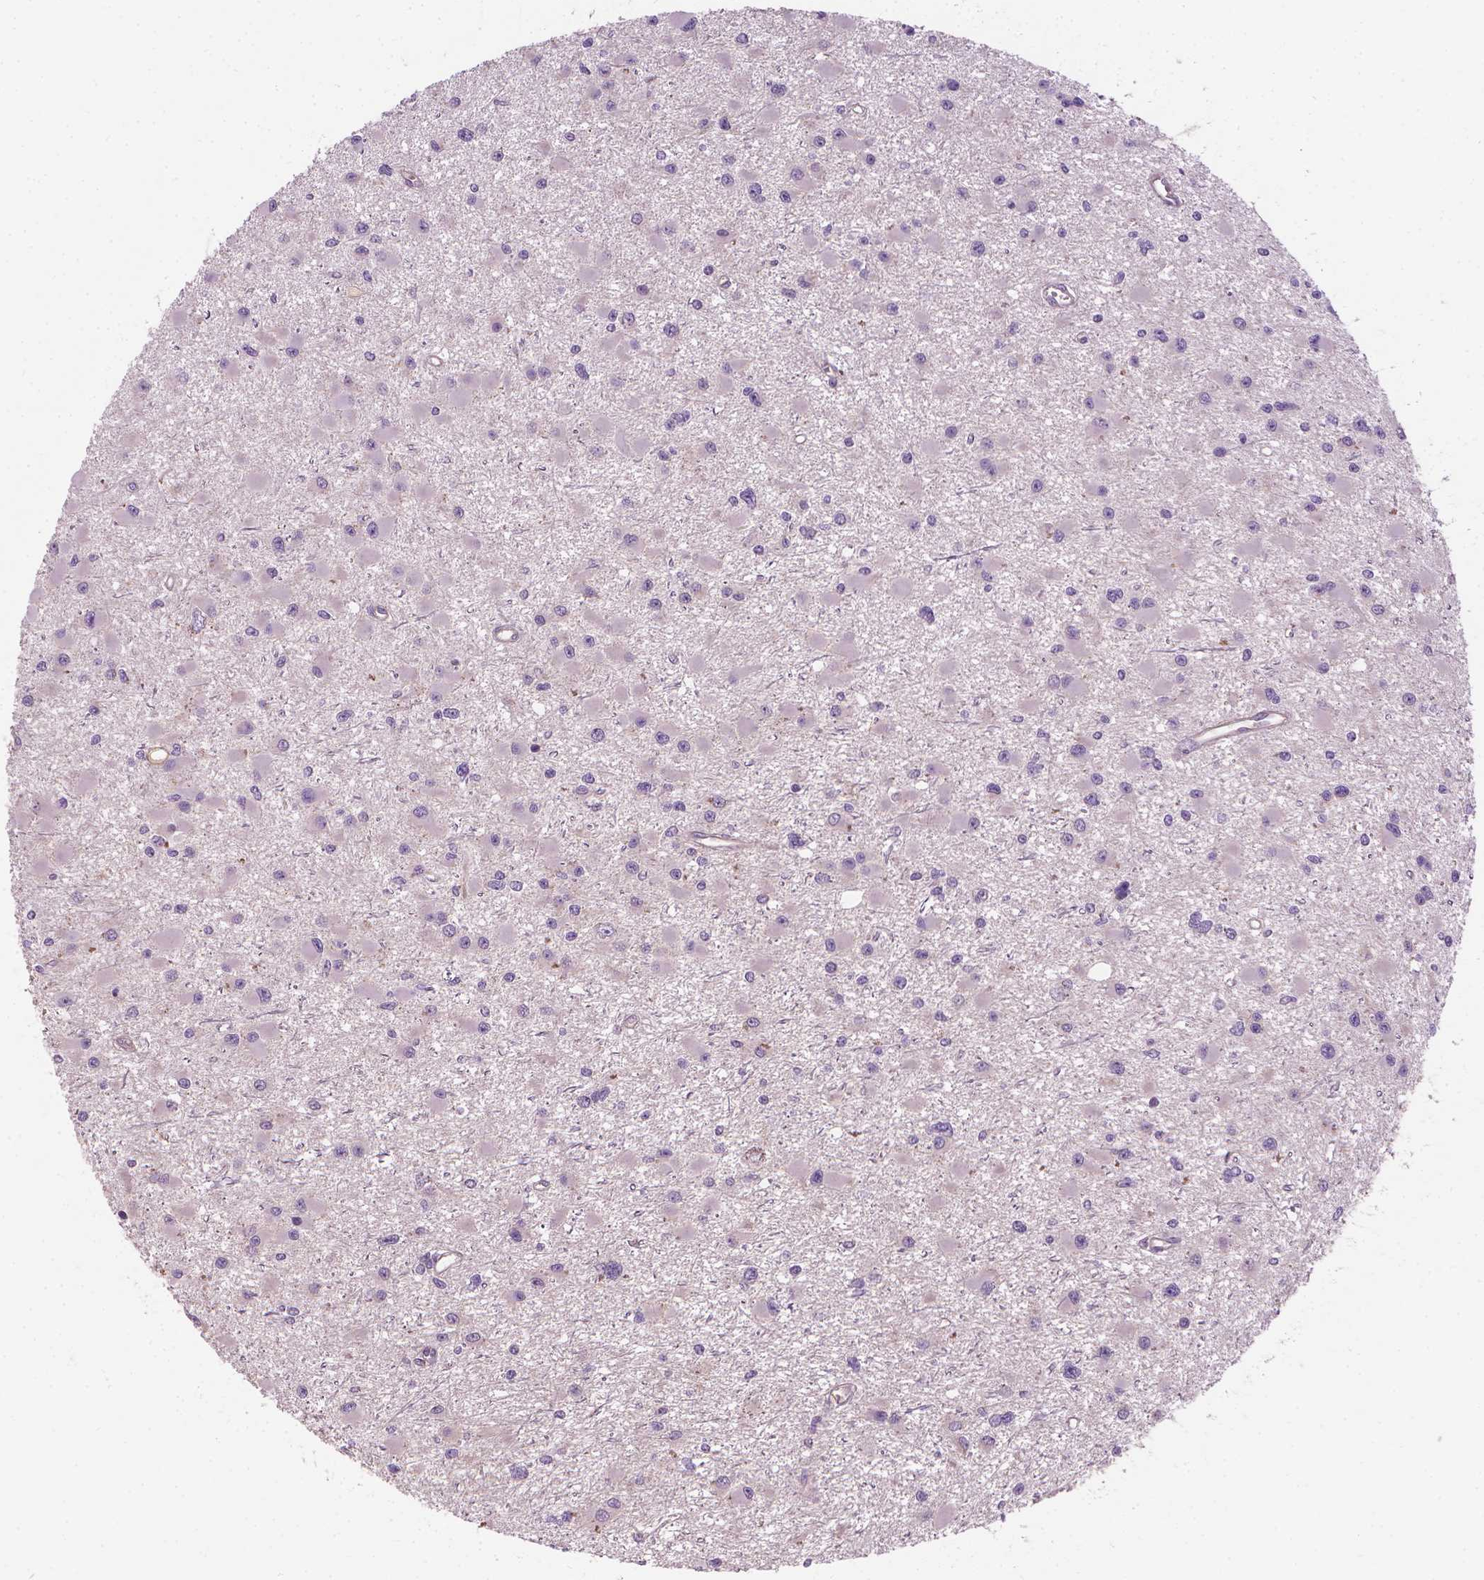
{"staining": {"intensity": "weak", "quantity": "<25%", "location": "cytoplasmic/membranous"}, "tissue": "glioma", "cell_type": "Tumor cells", "image_type": "cancer", "snomed": [{"axis": "morphology", "description": "Glioma, malignant, High grade"}, {"axis": "topography", "description": "Brain"}], "caption": "Immunohistochemical staining of malignant high-grade glioma displays no significant staining in tumor cells. The staining was performed using DAB (3,3'-diaminobenzidine) to visualize the protein expression in brown, while the nuclei were stained in blue with hematoxylin (Magnification: 20x).", "gene": "RIIAD1", "patient": {"sex": "male", "age": 54}}